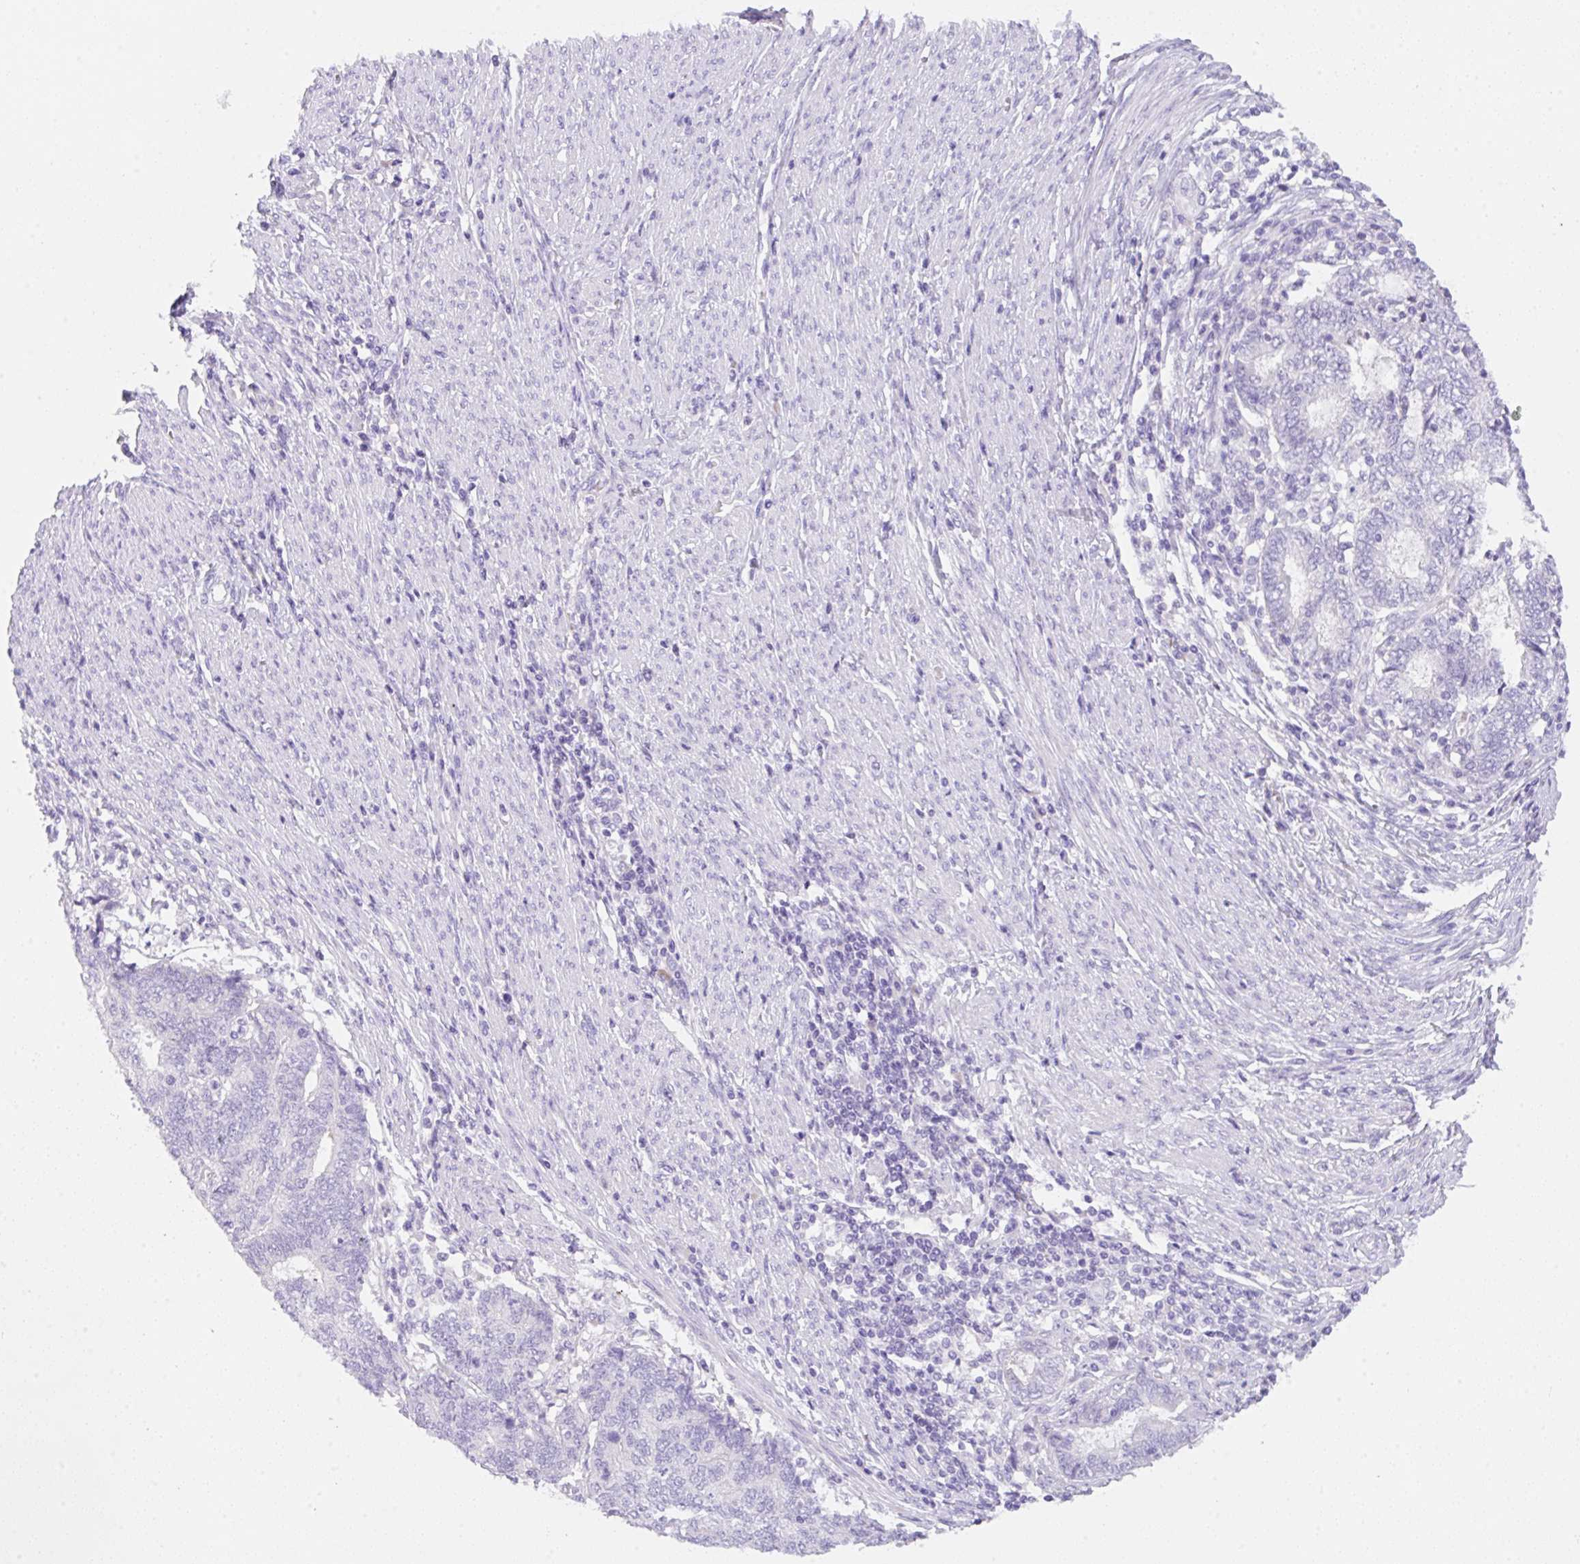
{"staining": {"intensity": "negative", "quantity": "none", "location": "none"}, "tissue": "endometrial cancer", "cell_type": "Tumor cells", "image_type": "cancer", "snomed": [{"axis": "morphology", "description": "Adenocarcinoma, NOS"}, {"axis": "topography", "description": "Uterus"}, {"axis": "topography", "description": "Endometrium"}], "caption": "Tumor cells are negative for protein expression in human adenocarcinoma (endometrial). Nuclei are stained in blue.", "gene": "KLK8", "patient": {"sex": "female", "age": 70}}